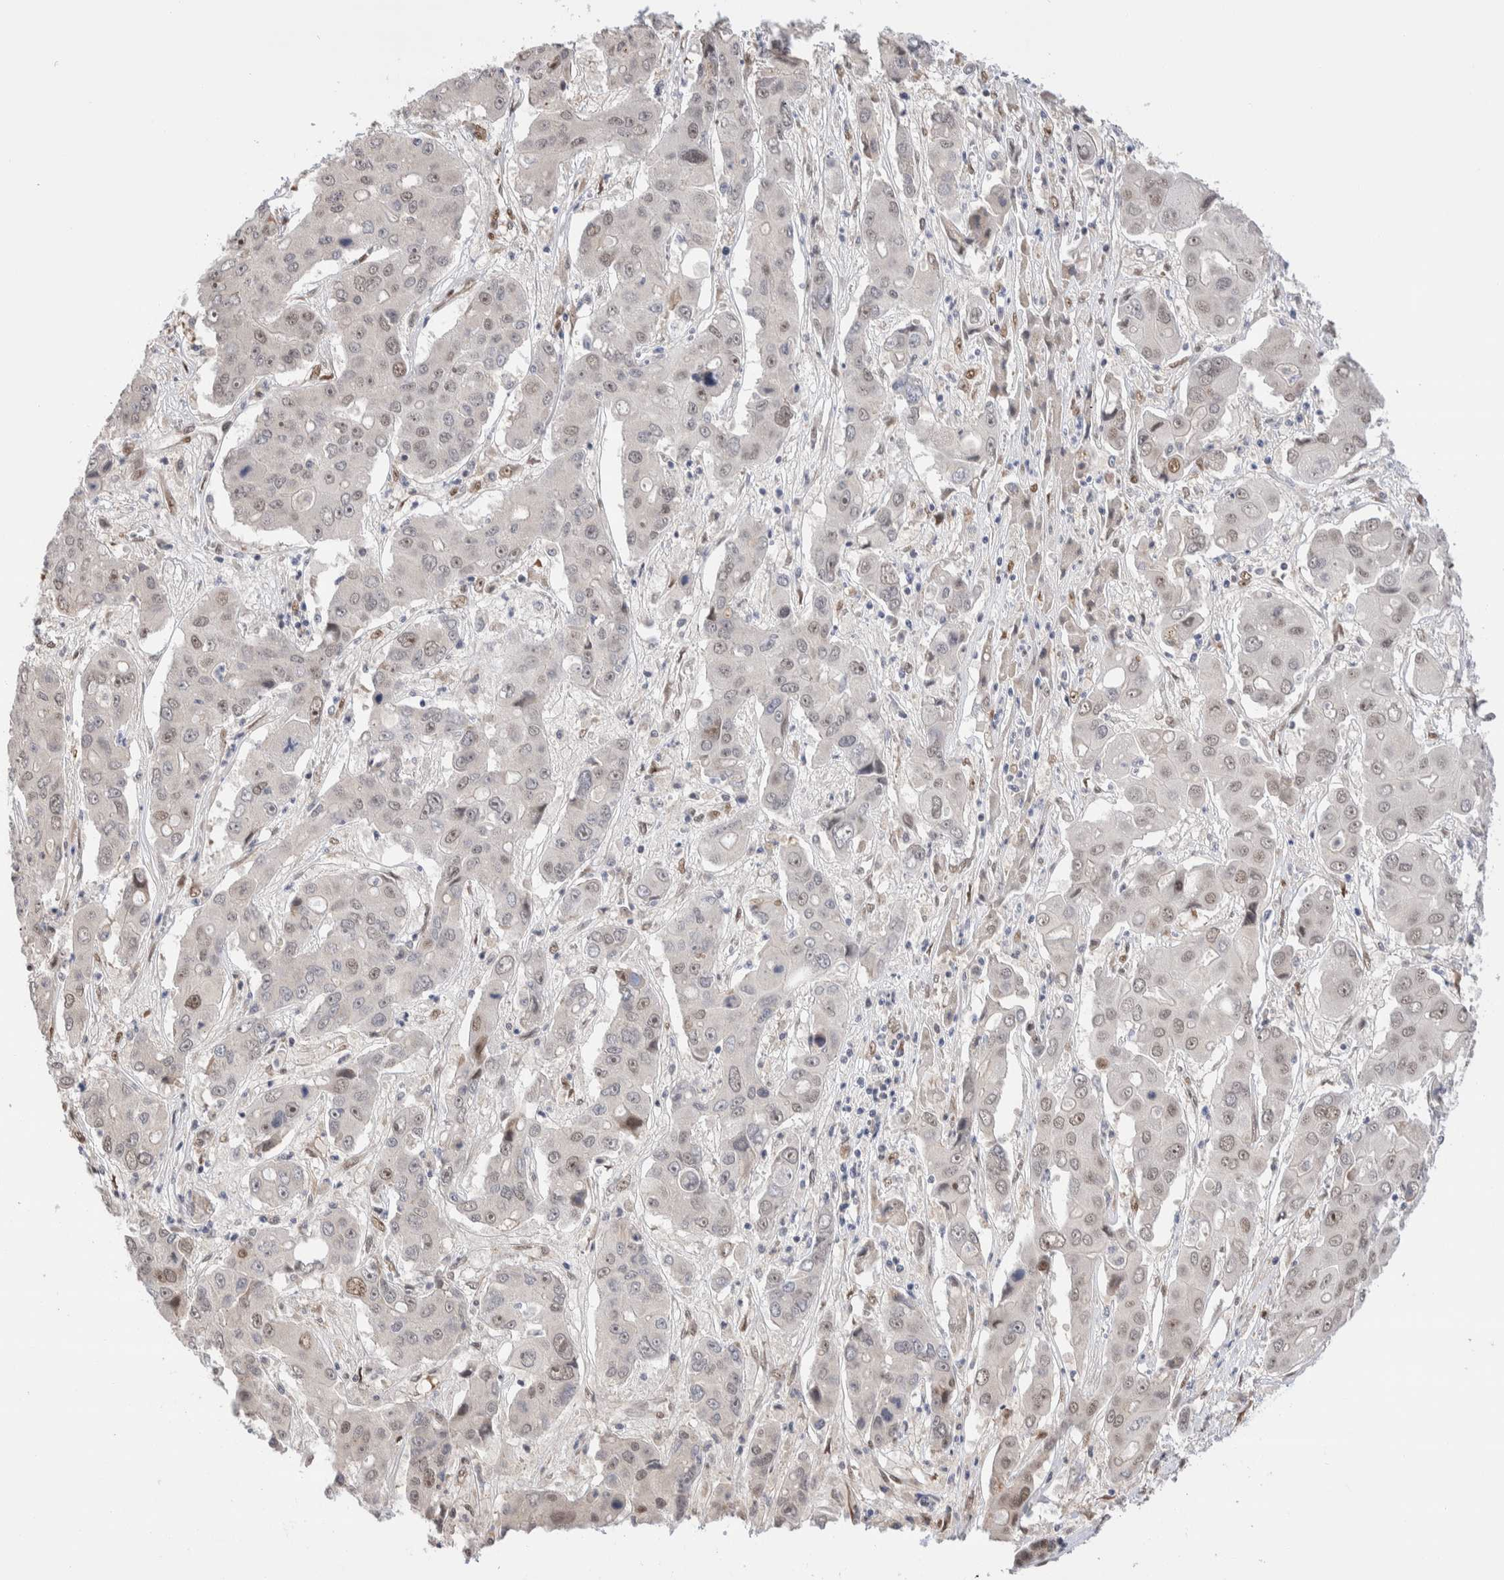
{"staining": {"intensity": "weak", "quantity": "25%-75%", "location": "cytoplasmic/membranous"}, "tissue": "liver cancer", "cell_type": "Tumor cells", "image_type": "cancer", "snomed": [{"axis": "morphology", "description": "Cholangiocarcinoma"}, {"axis": "topography", "description": "Liver"}], "caption": "Weak cytoplasmic/membranous expression for a protein is present in approximately 25%-75% of tumor cells of liver cholangiocarcinoma using immunohistochemistry (IHC).", "gene": "NSMAF", "patient": {"sex": "male", "age": 67}}